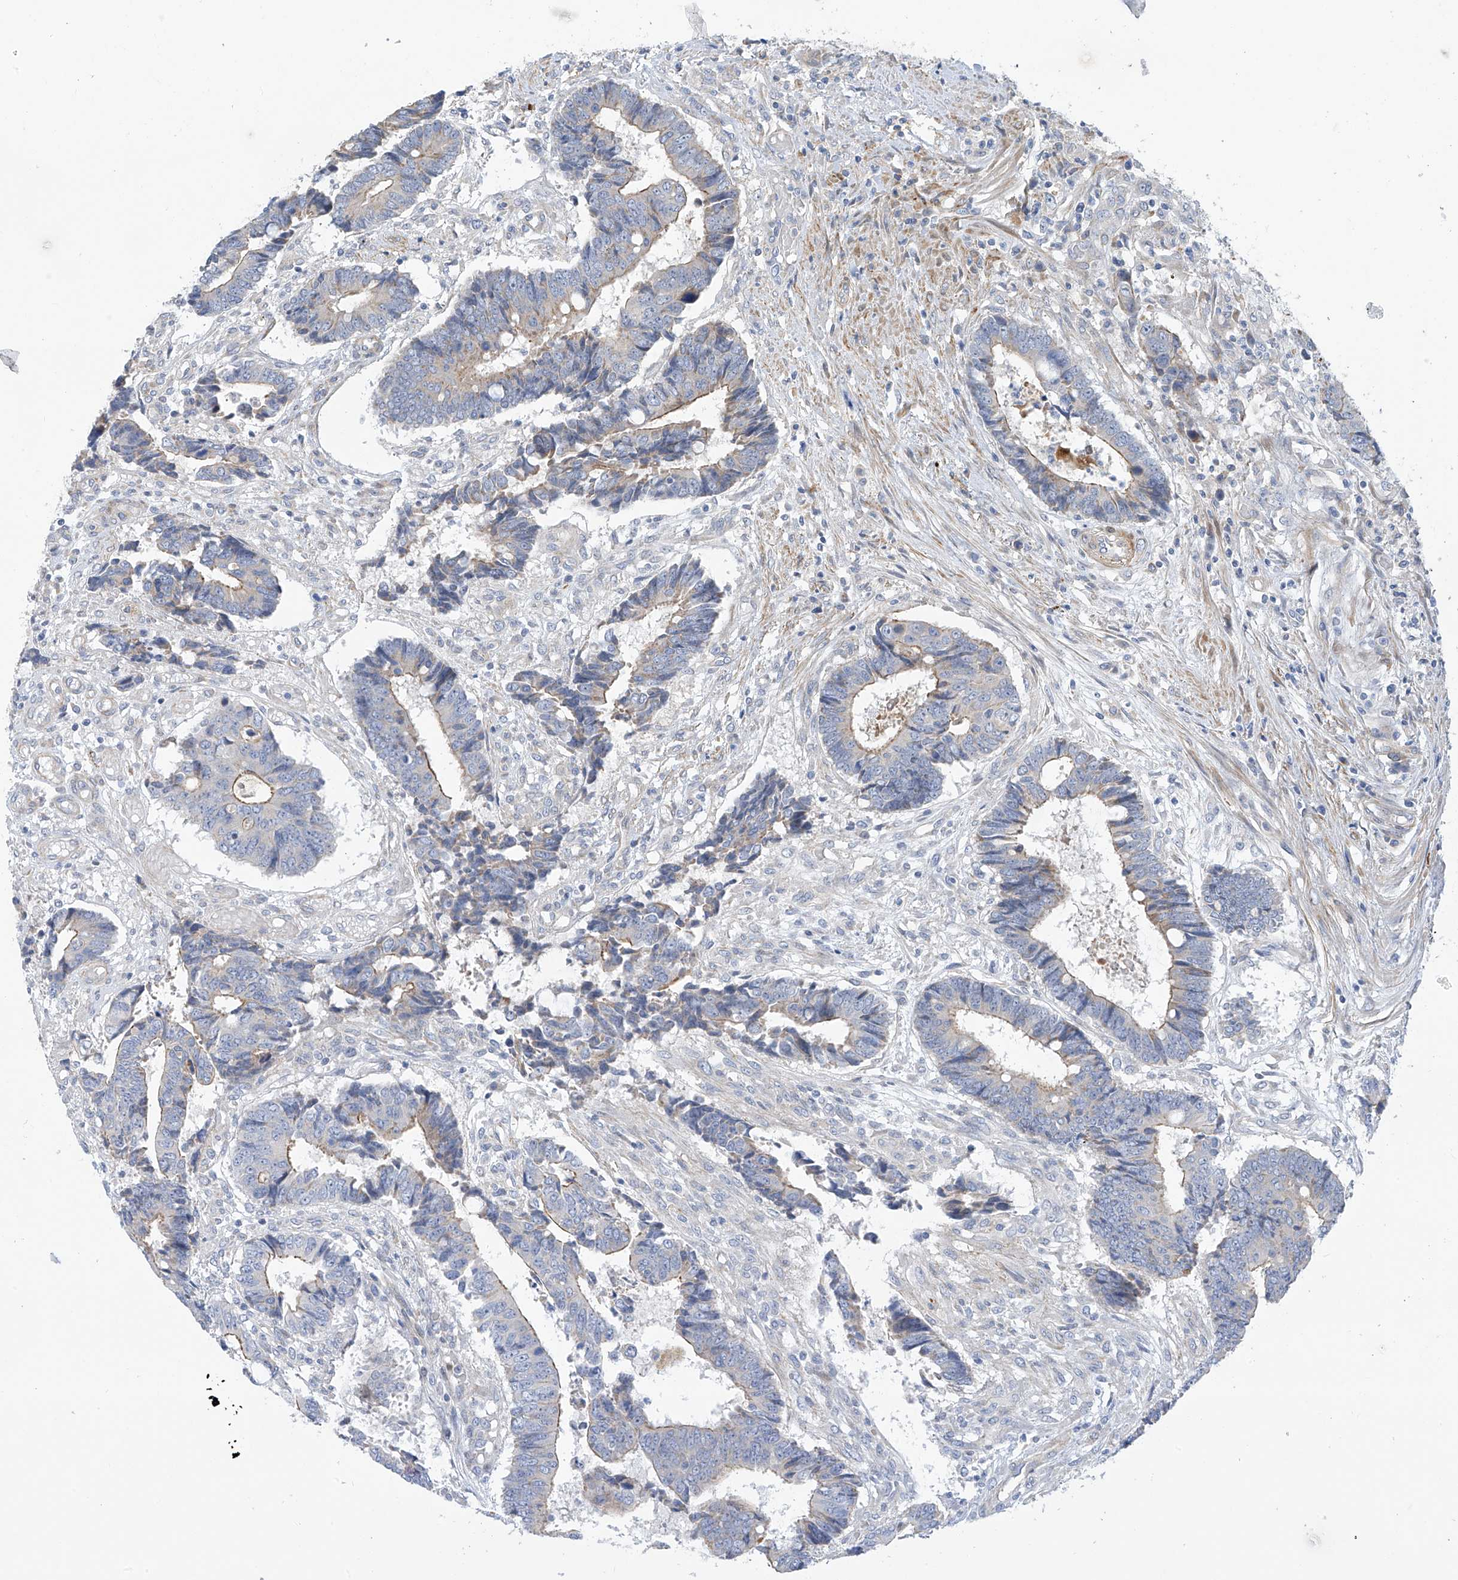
{"staining": {"intensity": "moderate", "quantity": "<25%", "location": "cytoplasmic/membranous"}, "tissue": "colorectal cancer", "cell_type": "Tumor cells", "image_type": "cancer", "snomed": [{"axis": "morphology", "description": "Adenocarcinoma, NOS"}, {"axis": "topography", "description": "Rectum"}], "caption": "Tumor cells reveal low levels of moderate cytoplasmic/membranous staining in approximately <25% of cells in human adenocarcinoma (colorectal). (Stains: DAB in brown, nuclei in blue, Microscopy: brightfield microscopy at high magnification).", "gene": "ZNF641", "patient": {"sex": "male", "age": 84}}